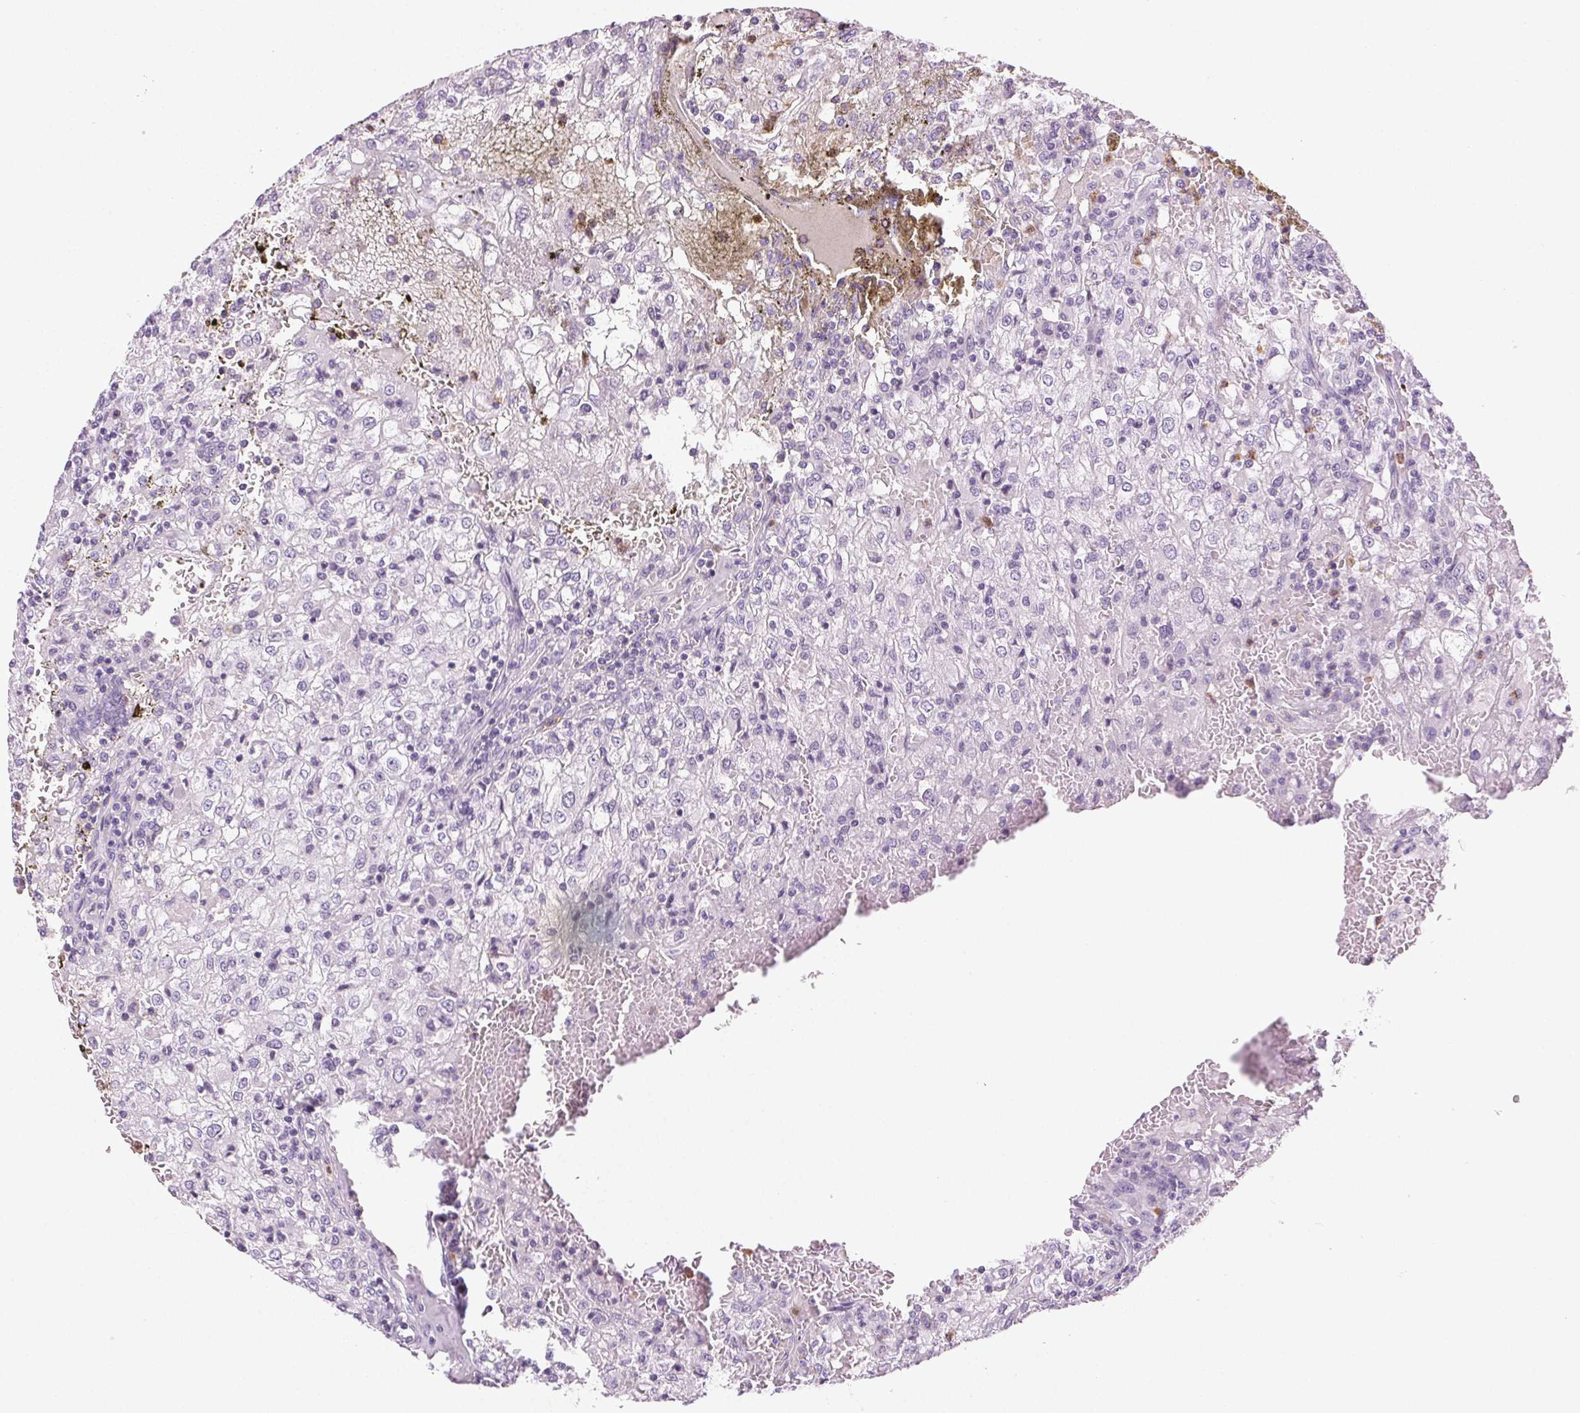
{"staining": {"intensity": "negative", "quantity": "none", "location": "none"}, "tissue": "renal cancer", "cell_type": "Tumor cells", "image_type": "cancer", "snomed": [{"axis": "morphology", "description": "Adenocarcinoma, NOS"}, {"axis": "topography", "description": "Kidney"}], "caption": "Immunohistochemical staining of renal cancer demonstrates no significant staining in tumor cells.", "gene": "MPO", "patient": {"sex": "female", "age": 74}}